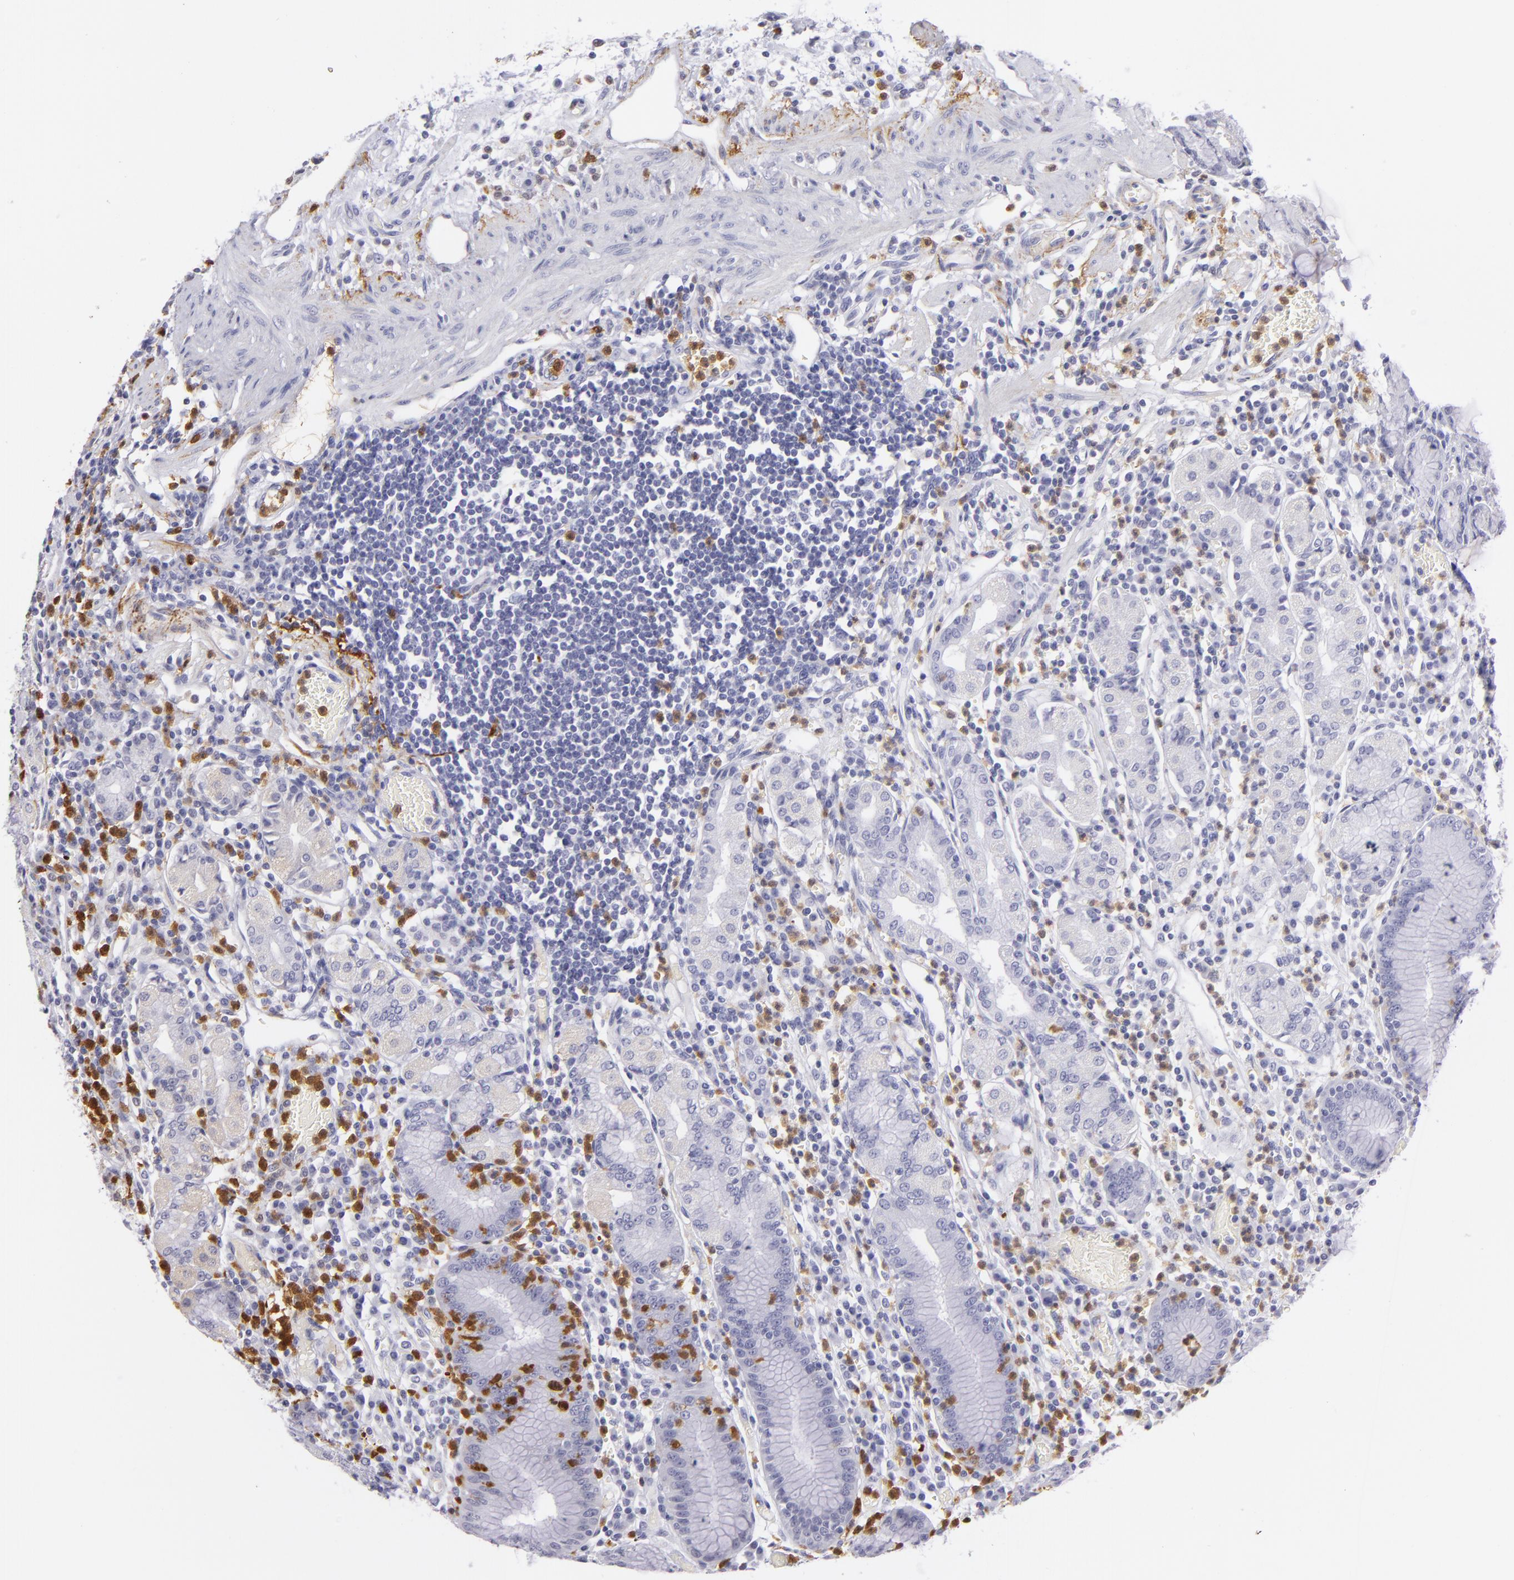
{"staining": {"intensity": "weak", "quantity": "<25%", "location": "cytoplasmic/membranous"}, "tissue": "stomach", "cell_type": "Glandular cells", "image_type": "normal", "snomed": [{"axis": "morphology", "description": "Normal tissue, NOS"}, {"axis": "topography", "description": "Stomach, lower"}], "caption": "DAB (3,3'-diaminobenzidine) immunohistochemical staining of unremarkable human stomach exhibits no significant staining in glandular cells. Nuclei are stained in blue.", "gene": "RXRG", "patient": {"sex": "female", "age": 73}}